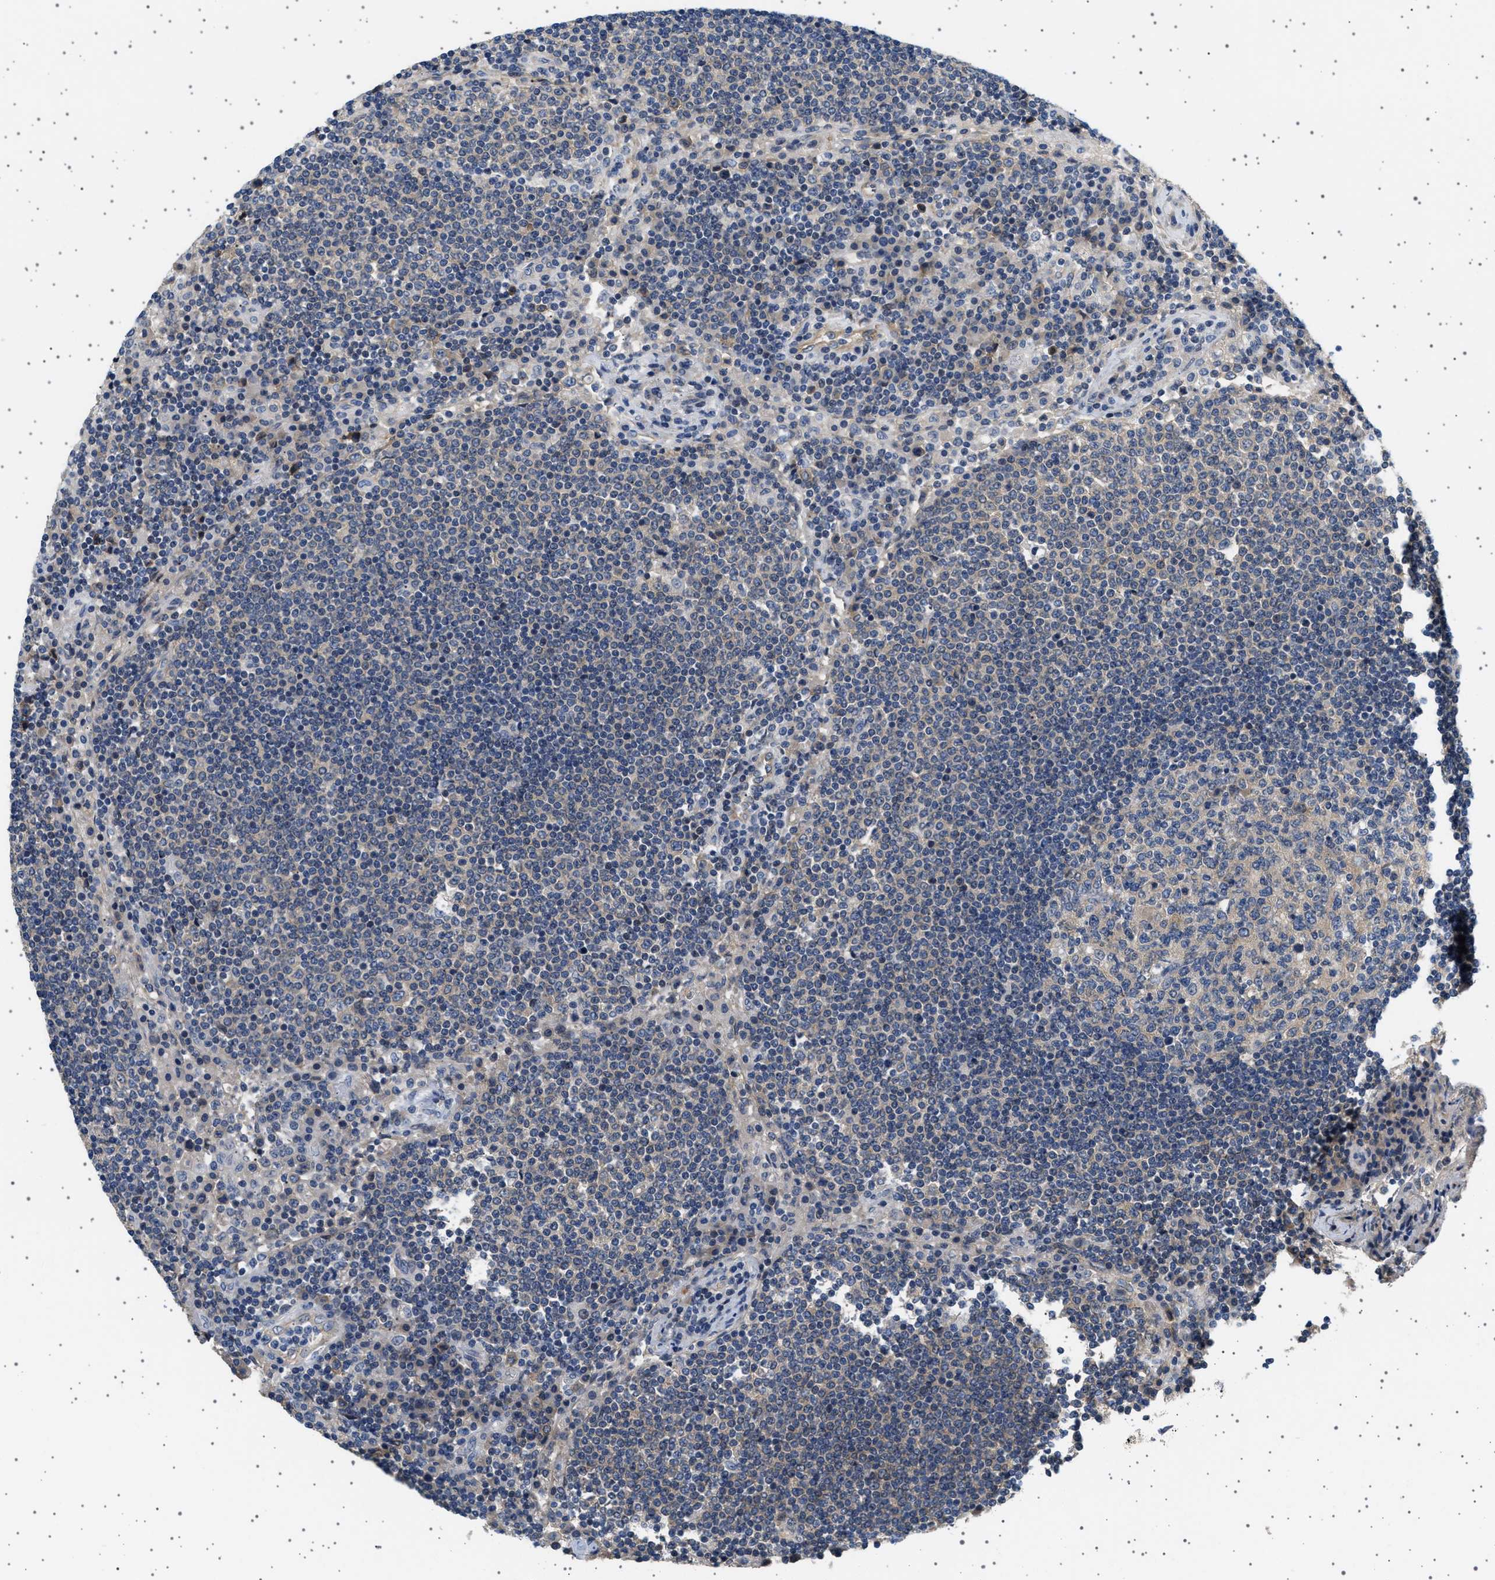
{"staining": {"intensity": "moderate", "quantity": "25%-75%", "location": "cytoplasmic/membranous"}, "tissue": "lymph node", "cell_type": "Germinal center cells", "image_type": "normal", "snomed": [{"axis": "morphology", "description": "Normal tissue, NOS"}, {"axis": "topography", "description": "Lymph node"}], "caption": "Protein expression analysis of normal human lymph node reveals moderate cytoplasmic/membranous positivity in about 25%-75% of germinal center cells. Nuclei are stained in blue.", "gene": "PLPP6", "patient": {"sex": "female", "age": 53}}